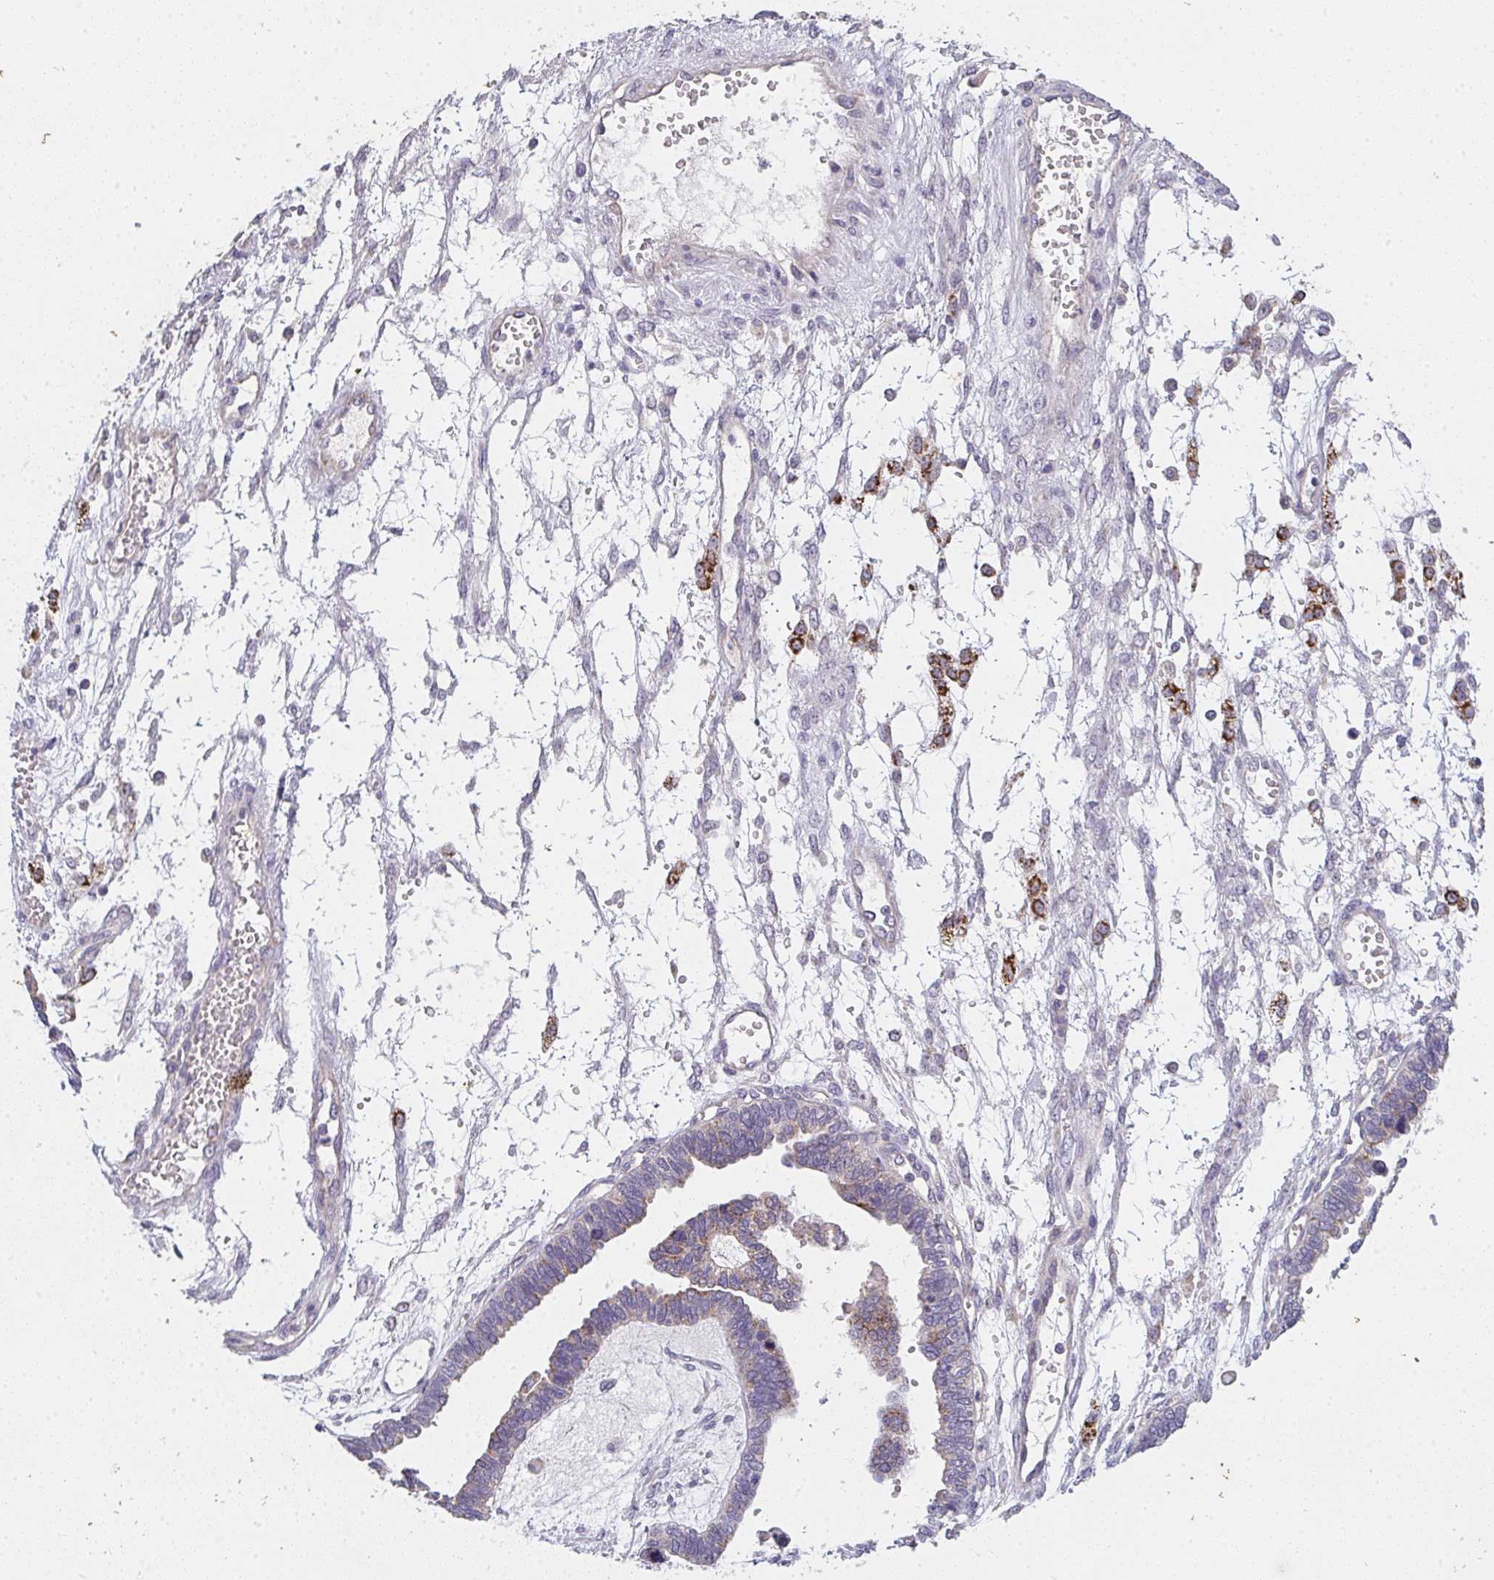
{"staining": {"intensity": "weak", "quantity": "<25%", "location": "cytoplasmic/membranous"}, "tissue": "ovarian cancer", "cell_type": "Tumor cells", "image_type": "cancer", "snomed": [{"axis": "morphology", "description": "Cystadenocarcinoma, serous, NOS"}, {"axis": "topography", "description": "Ovary"}], "caption": "There is no significant staining in tumor cells of ovarian cancer (serous cystadenocarcinoma). Nuclei are stained in blue.", "gene": "TMEM219", "patient": {"sex": "female", "age": 51}}